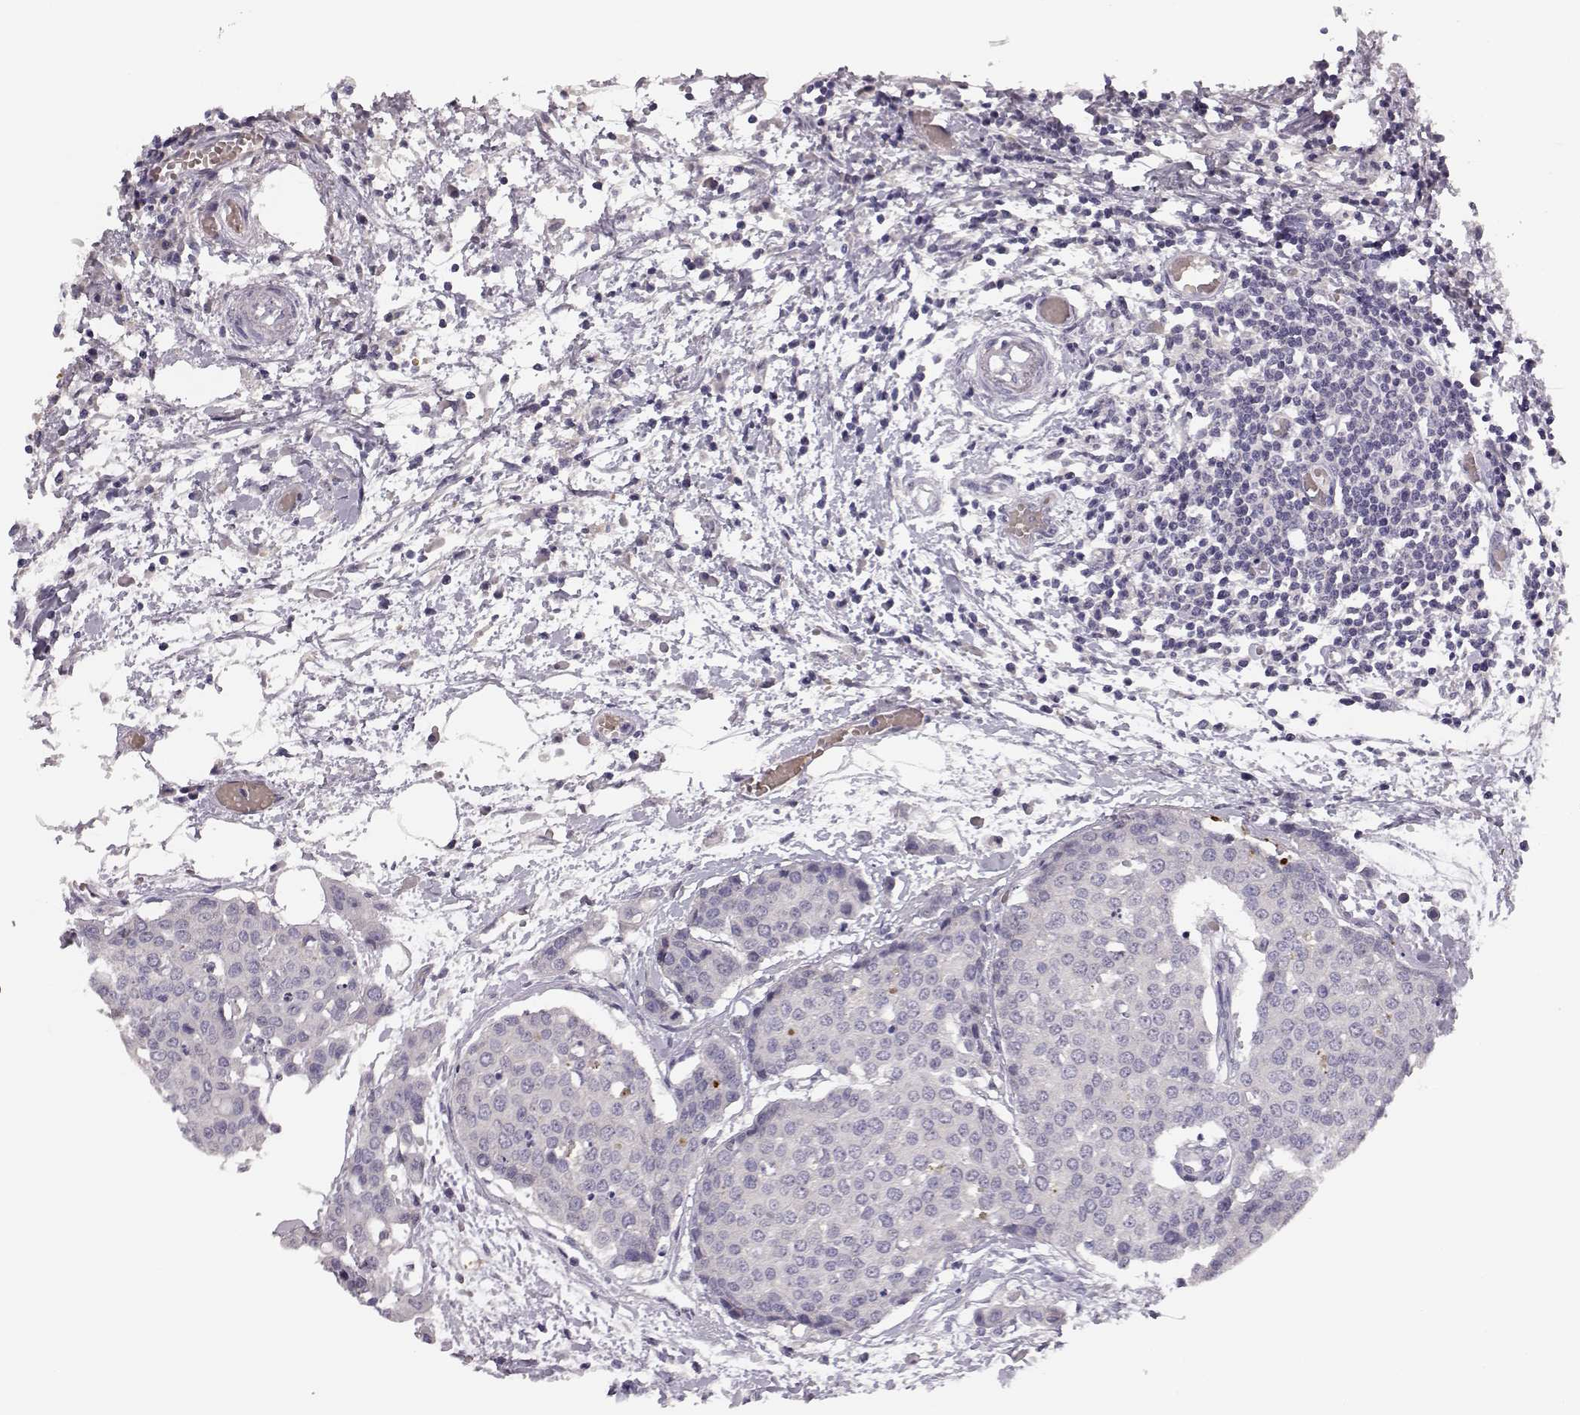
{"staining": {"intensity": "negative", "quantity": "none", "location": "none"}, "tissue": "carcinoid", "cell_type": "Tumor cells", "image_type": "cancer", "snomed": [{"axis": "morphology", "description": "Carcinoid, malignant, NOS"}, {"axis": "topography", "description": "Colon"}], "caption": "There is no significant positivity in tumor cells of malignant carcinoid. (DAB (3,3'-diaminobenzidine) immunohistochemistry (IHC) visualized using brightfield microscopy, high magnification).", "gene": "BFSP2", "patient": {"sex": "male", "age": 81}}